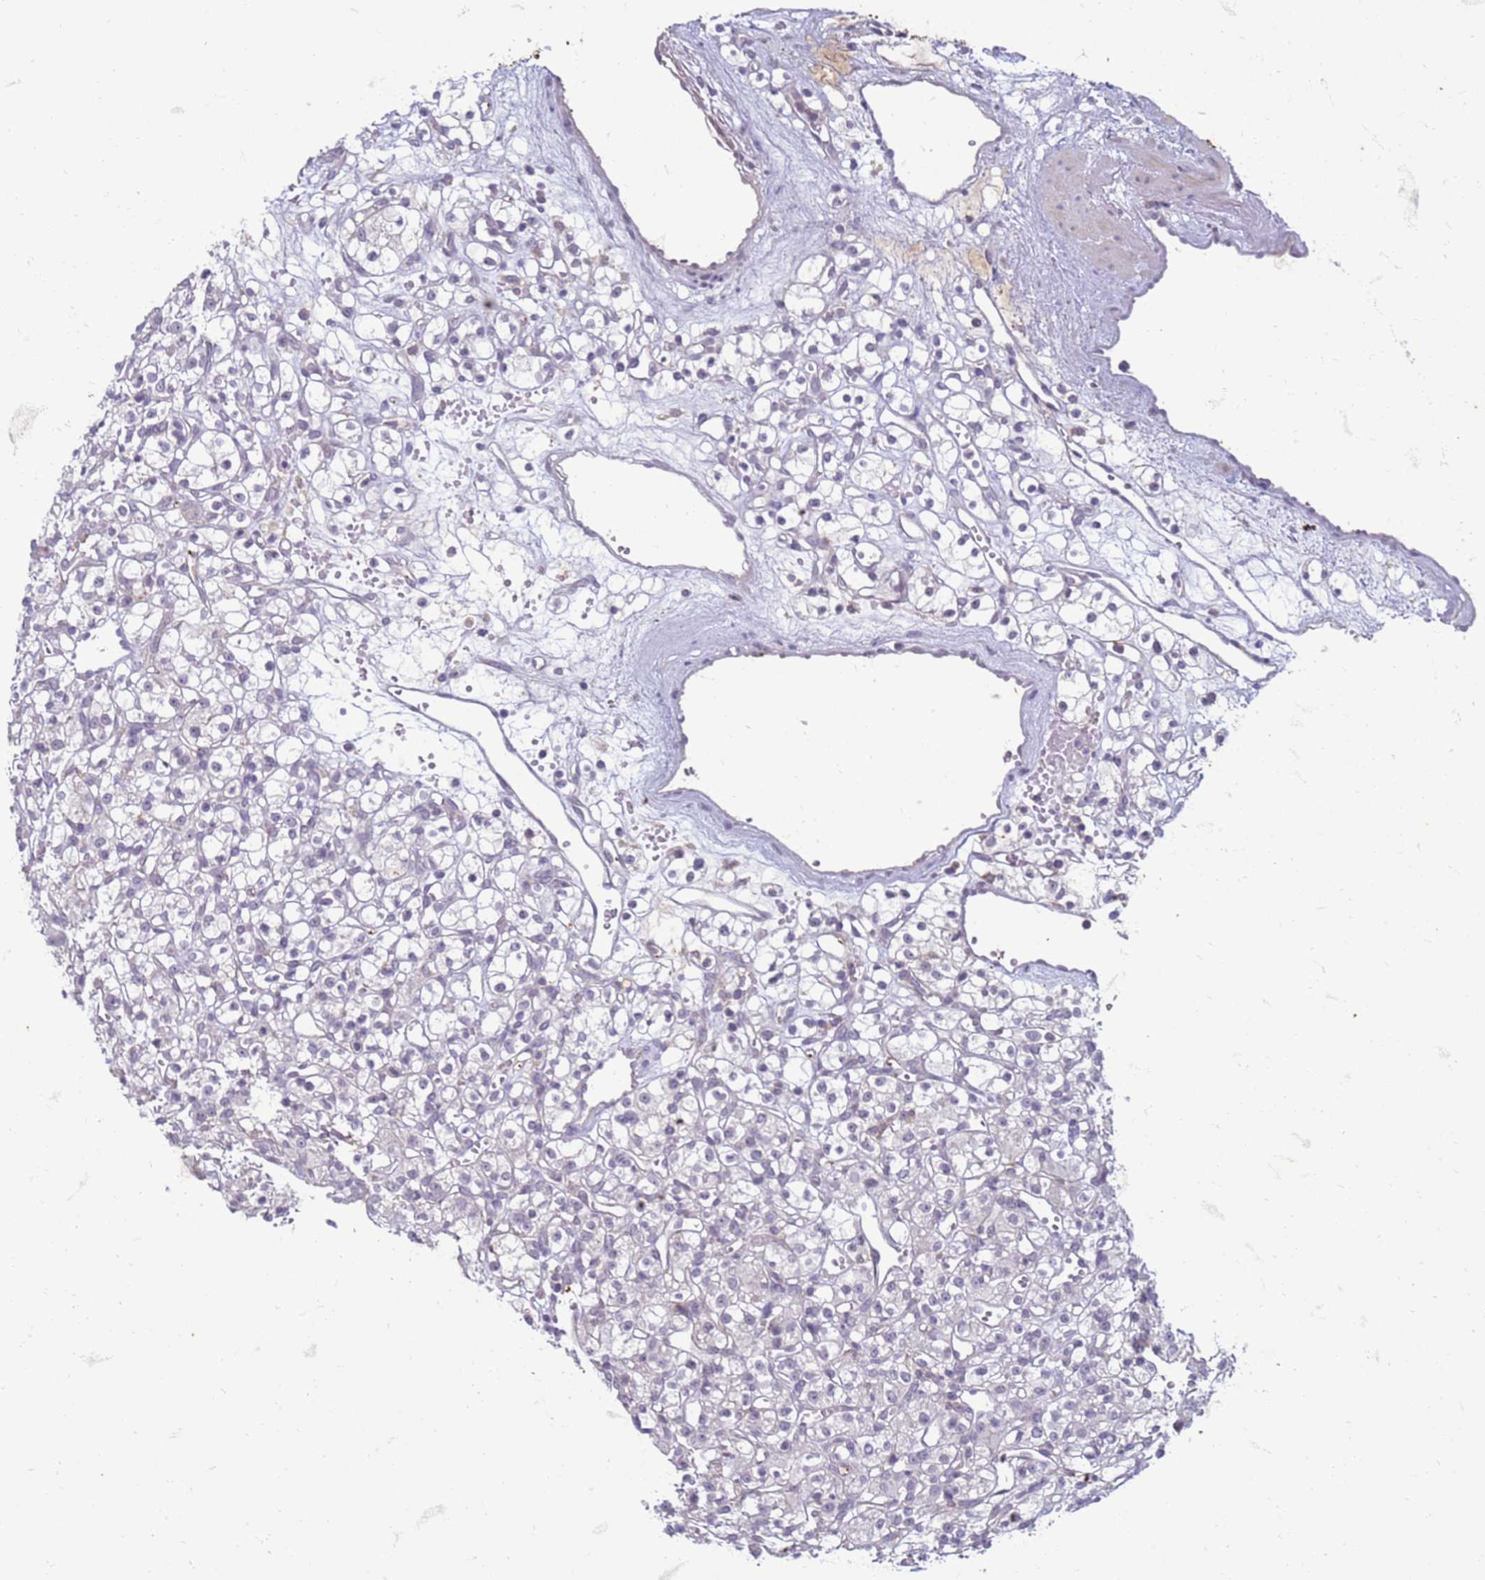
{"staining": {"intensity": "negative", "quantity": "none", "location": "none"}, "tissue": "renal cancer", "cell_type": "Tumor cells", "image_type": "cancer", "snomed": [{"axis": "morphology", "description": "Adenocarcinoma, NOS"}, {"axis": "topography", "description": "Kidney"}], "caption": "Immunohistochemistry image of renal cancer stained for a protein (brown), which demonstrates no expression in tumor cells. (Brightfield microscopy of DAB immunohistochemistry (IHC) at high magnification).", "gene": "SLC15A3", "patient": {"sex": "female", "age": 59}}